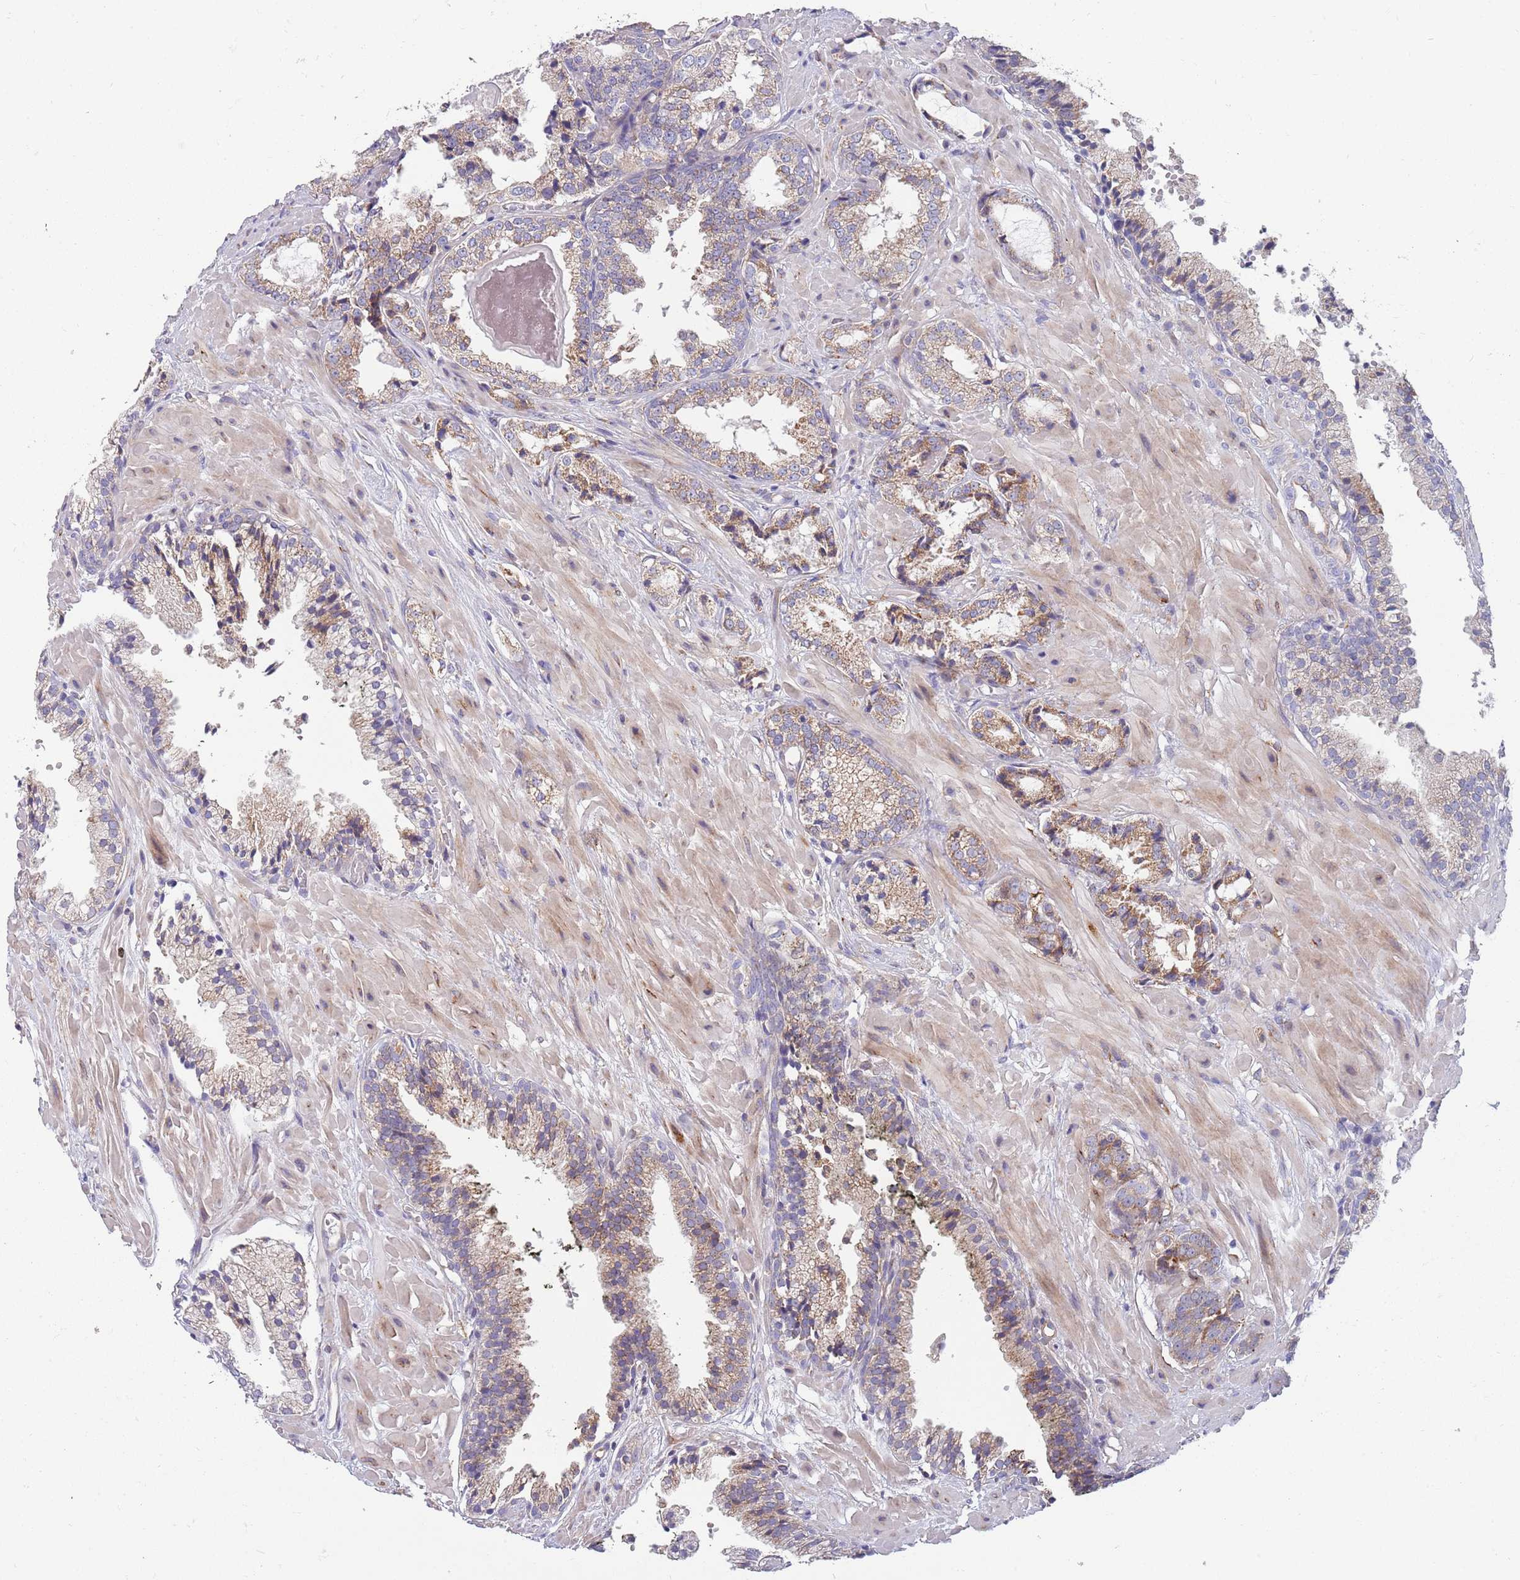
{"staining": {"intensity": "weak", "quantity": ">75%", "location": "cytoplasmic/membranous"}, "tissue": "prostate cancer", "cell_type": "Tumor cells", "image_type": "cancer", "snomed": [{"axis": "morphology", "description": "Adenocarcinoma, High grade"}, {"axis": "topography", "description": "Prostate"}], "caption": "Prostate cancer (adenocarcinoma (high-grade)) stained with IHC exhibits weak cytoplasmic/membranous expression in about >75% of tumor cells.", "gene": "ARMCX6", "patient": {"sex": "male", "age": 71}}